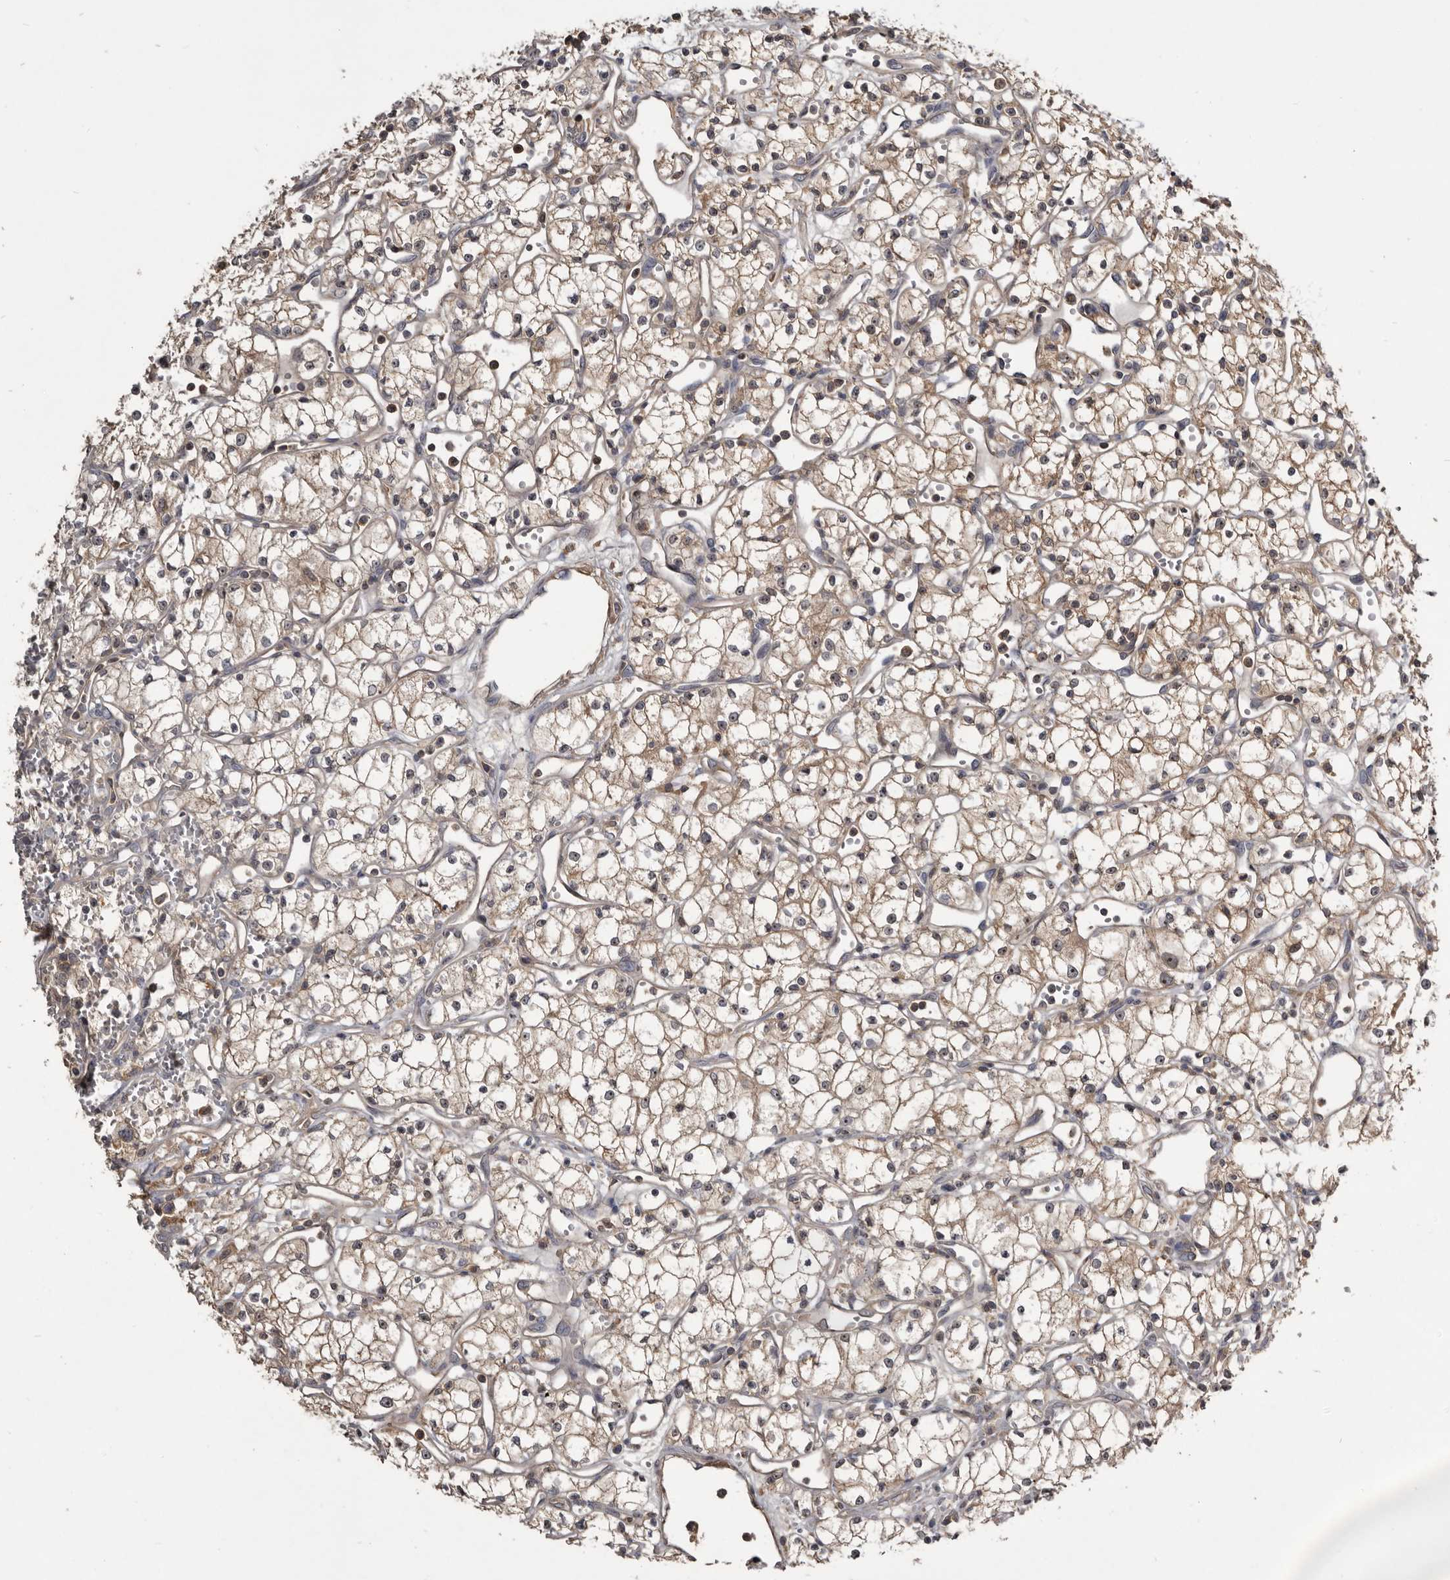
{"staining": {"intensity": "weak", "quantity": ">75%", "location": "cytoplasmic/membranous"}, "tissue": "renal cancer", "cell_type": "Tumor cells", "image_type": "cancer", "snomed": [{"axis": "morphology", "description": "Adenocarcinoma, NOS"}, {"axis": "topography", "description": "Kidney"}], "caption": "Immunohistochemical staining of renal cancer (adenocarcinoma) demonstrates weak cytoplasmic/membranous protein positivity in approximately >75% of tumor cells.", "gene": "TTC39A", "patient": {"sex": "male", "age": 59}}